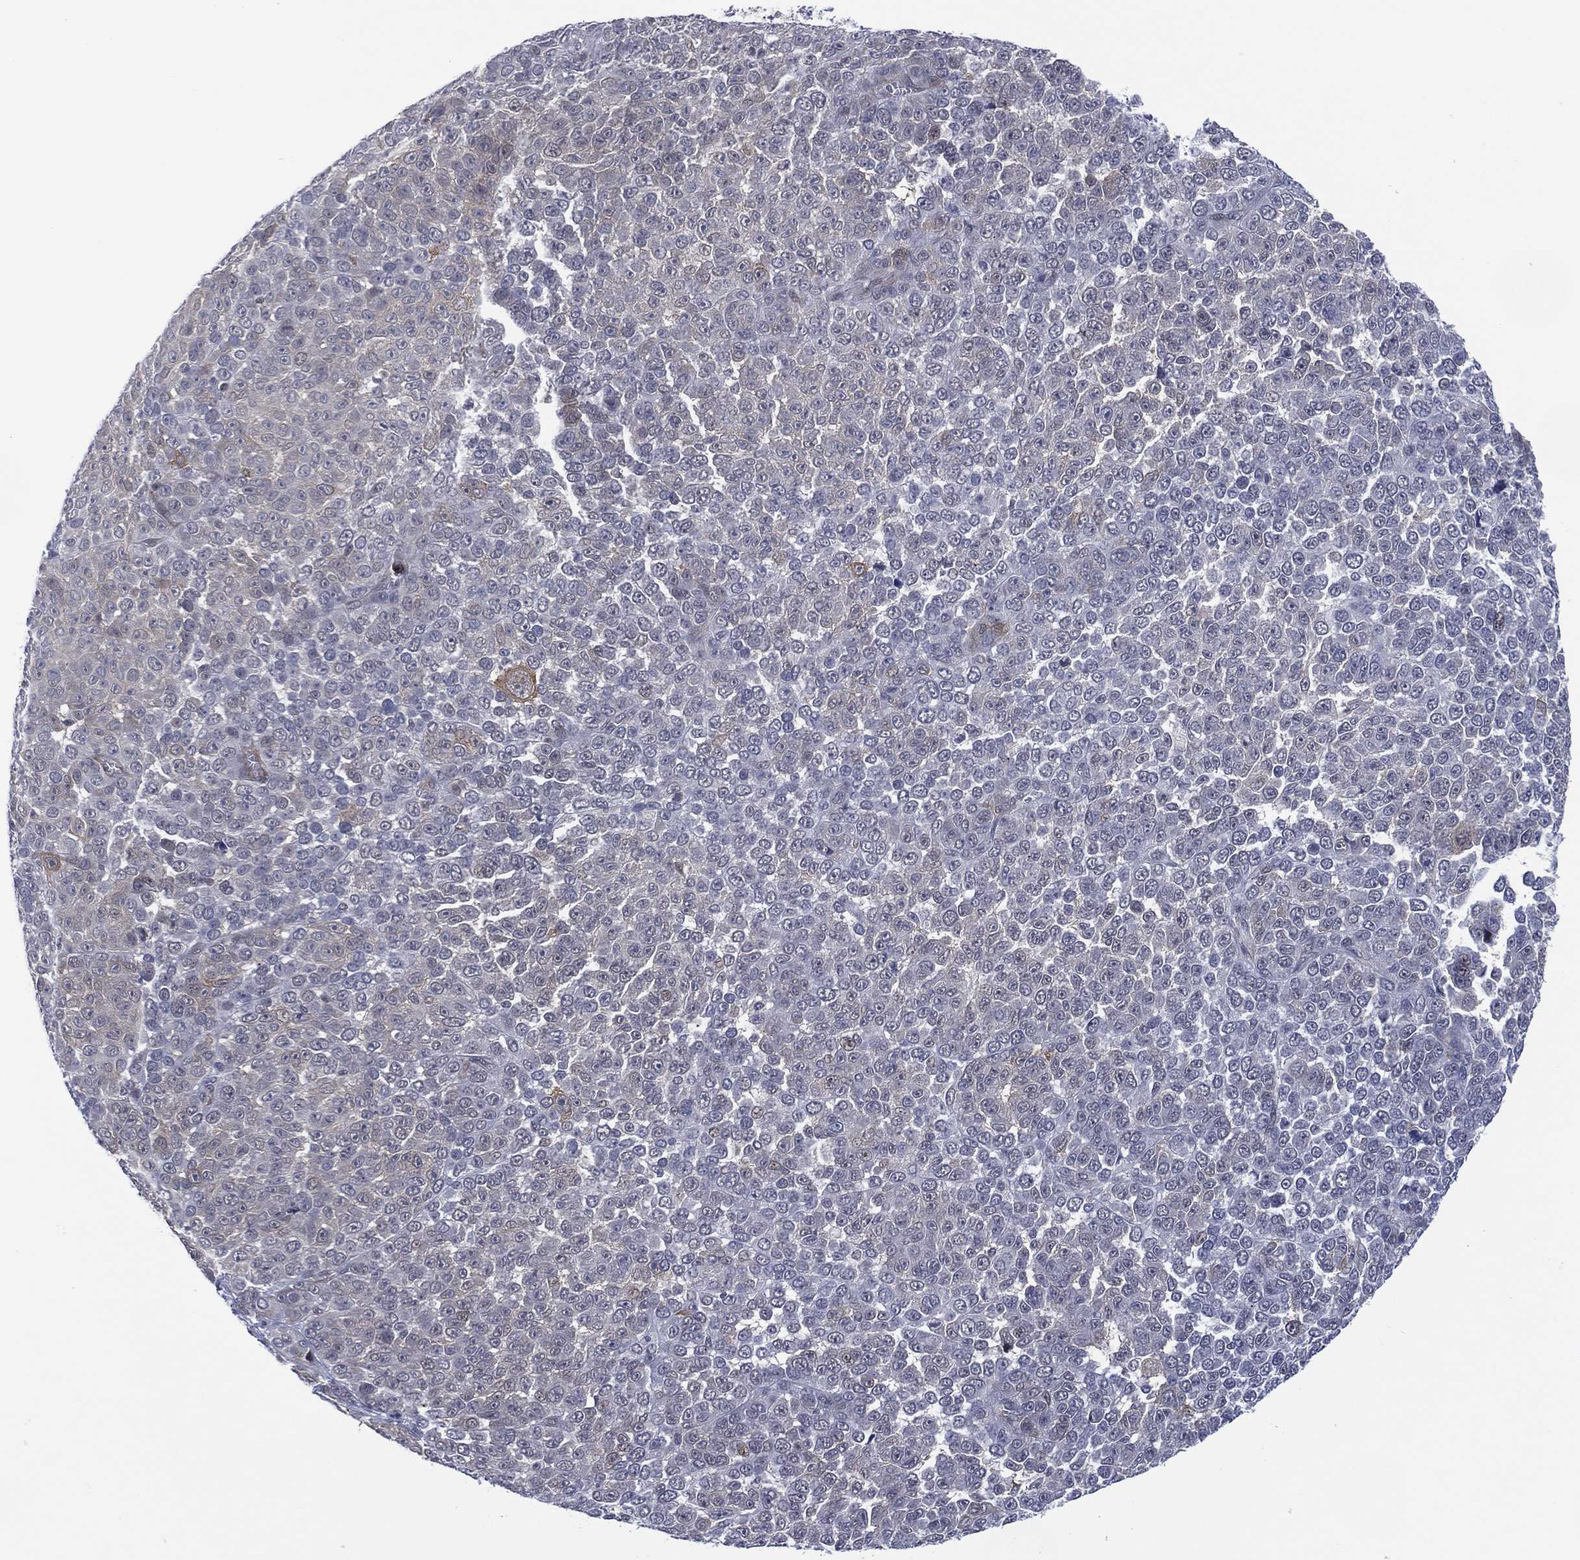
{"staining": {"intensity": "negative", "quantity": "none", "location": "none"}, "tissue": "melanoma", "cell_type": "Tumor cells", "image_type": "cancer", "snomed": [{"axis": "morphology", "description": "Malignant melanoma, NOS"}, {"axis": "topography", "description": "Skin"}], "caption": "Immunohistochemistry of melanoma reveals no positivity in tumor cells. (DAB (3,3'-diaminobenzidine) IHC visualized using brightfield microscopy, high magnification).", "gene": "DPP4", "patient": {"sex": "female", "age": 95}}